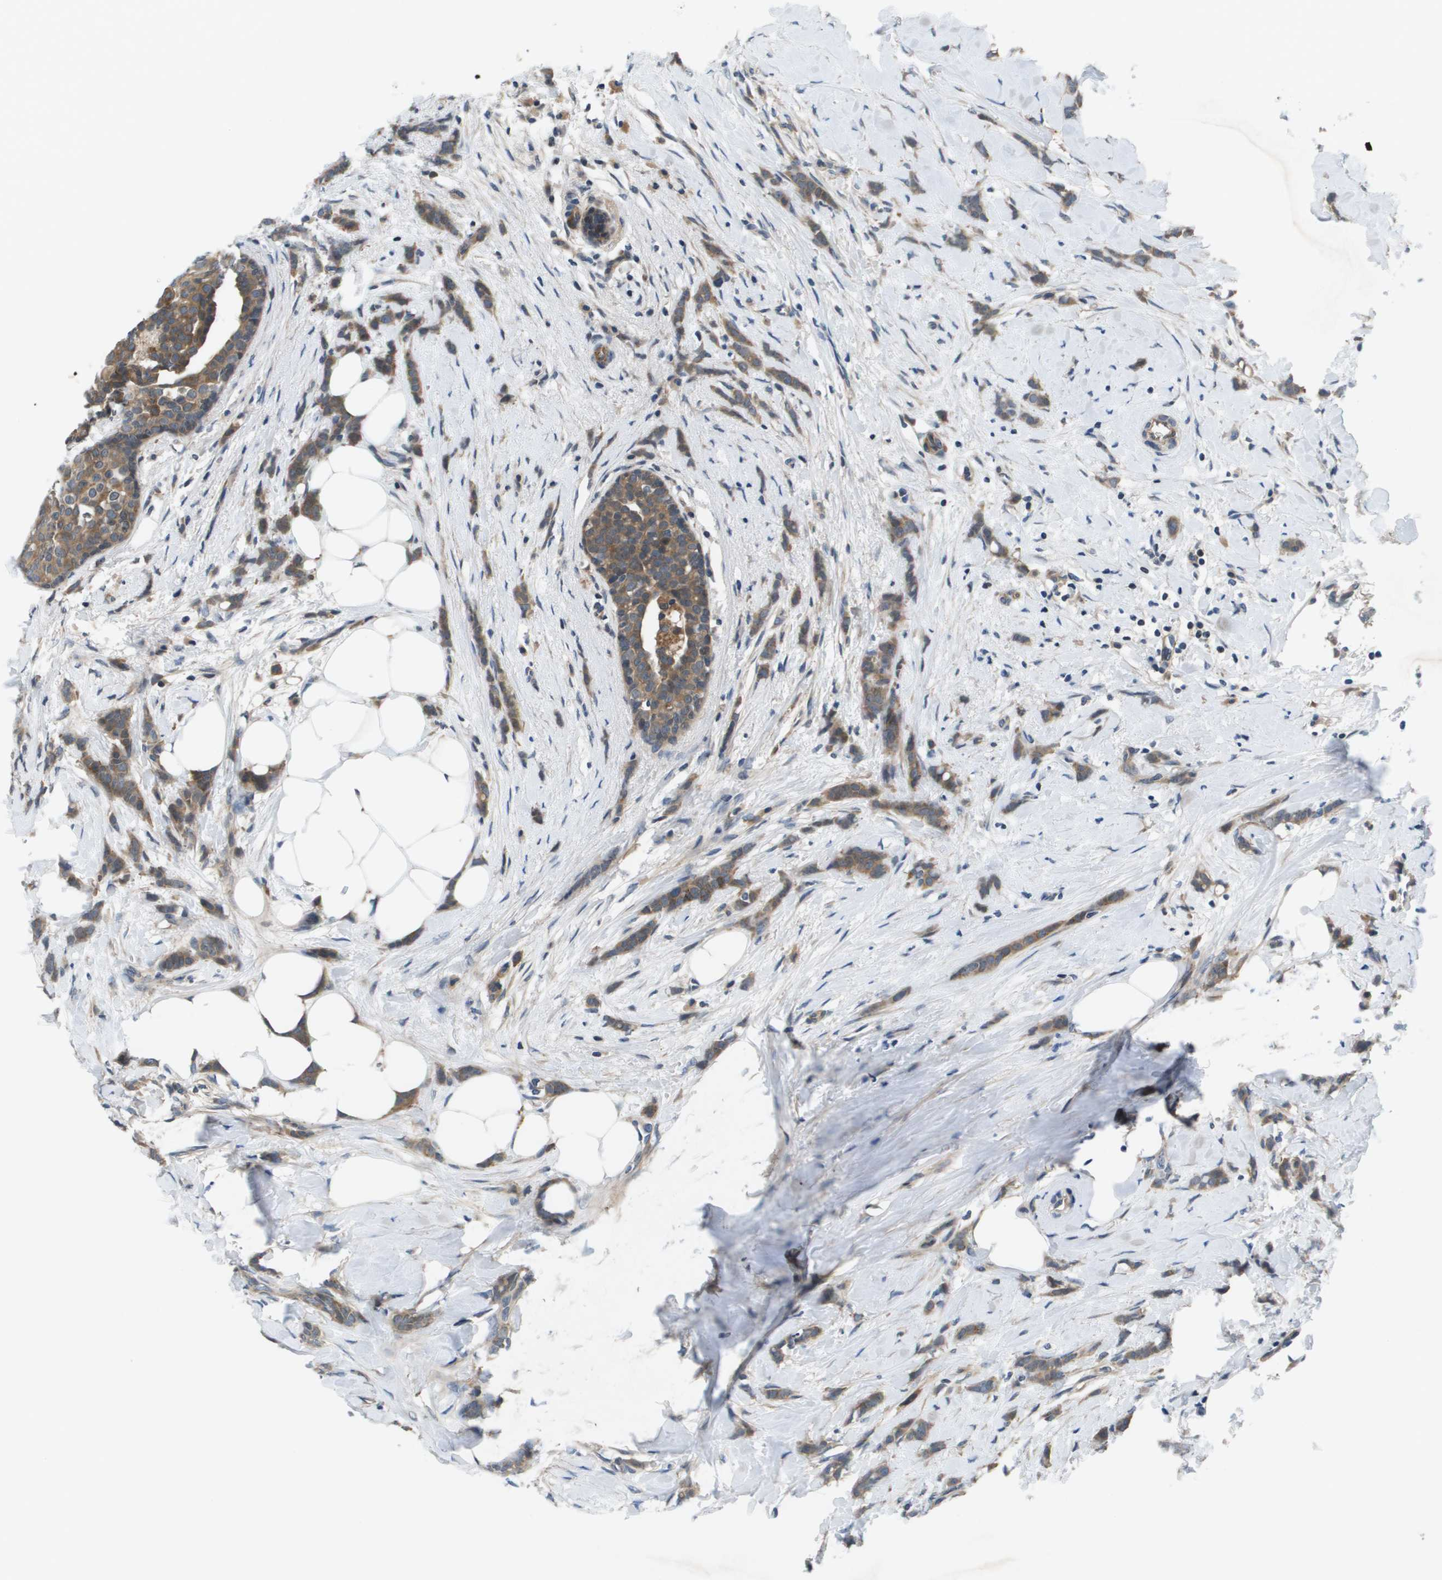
{"staining": {"intensity": "moderate", "quantity": ">75%", "location": "cytoplasmic/membranous"}, "tissue": "breast cancer", "cell_type": "Tumor cells", "image_type": "cancer", "snomed": [{"axis": "morphology", "description": "Lobular carcinoma, in situ"}, {"axis": "morphology", "description": "Lobular carcinoma"}, {"axis": "topography", "description": "Breast"}], "caption": "Human breast lobular carcinoma in situ stained with a brown dye displays moderate cytoplasmic/membranous positive positivity in approximately >75% of tumor cells.", "gene": "ENPP5", "patient": {"sex": "female", "age": 41}}